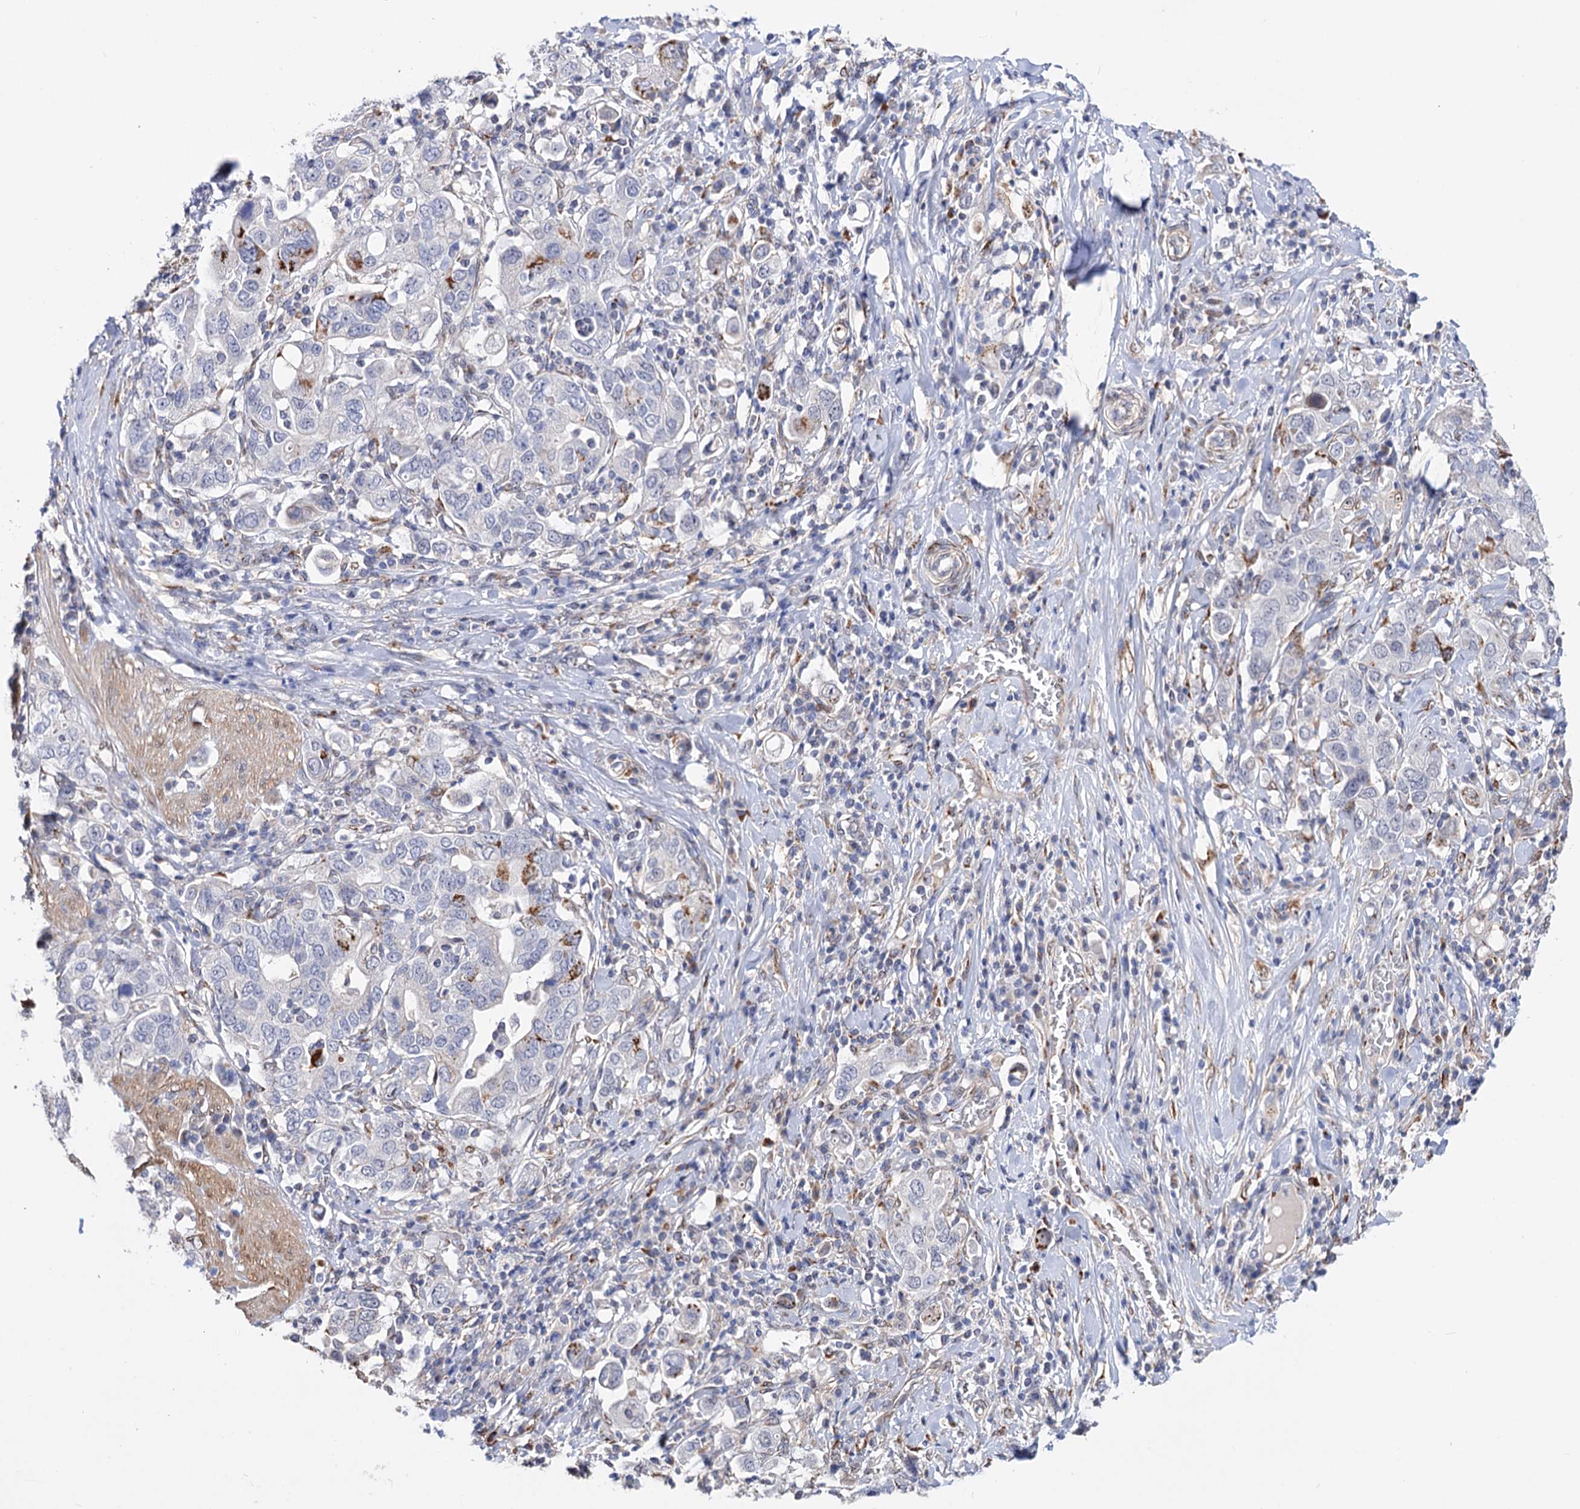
{"staining": {"intensity": "strong", "quantity": "<25%", "location": "cytoplasmic/membranous"}, "tissue": "stomach cancer", "cell_type": "Tumor cells", "image_type": "cancer", "snomed": [{"axis": "morphology", "description": "Adenocarcinoma, NOS"}, {"axis": "topography", "description": "Stomach, upper"}], "caption": "A micrograph showing strong cytoplasmic/membranous expression in about <25% of tumor cells in stomach cancer, as visualized by brown immunohistochemical staining.", "gene": "C11orf96", "patient": {"sex": "male", "age": 62}}